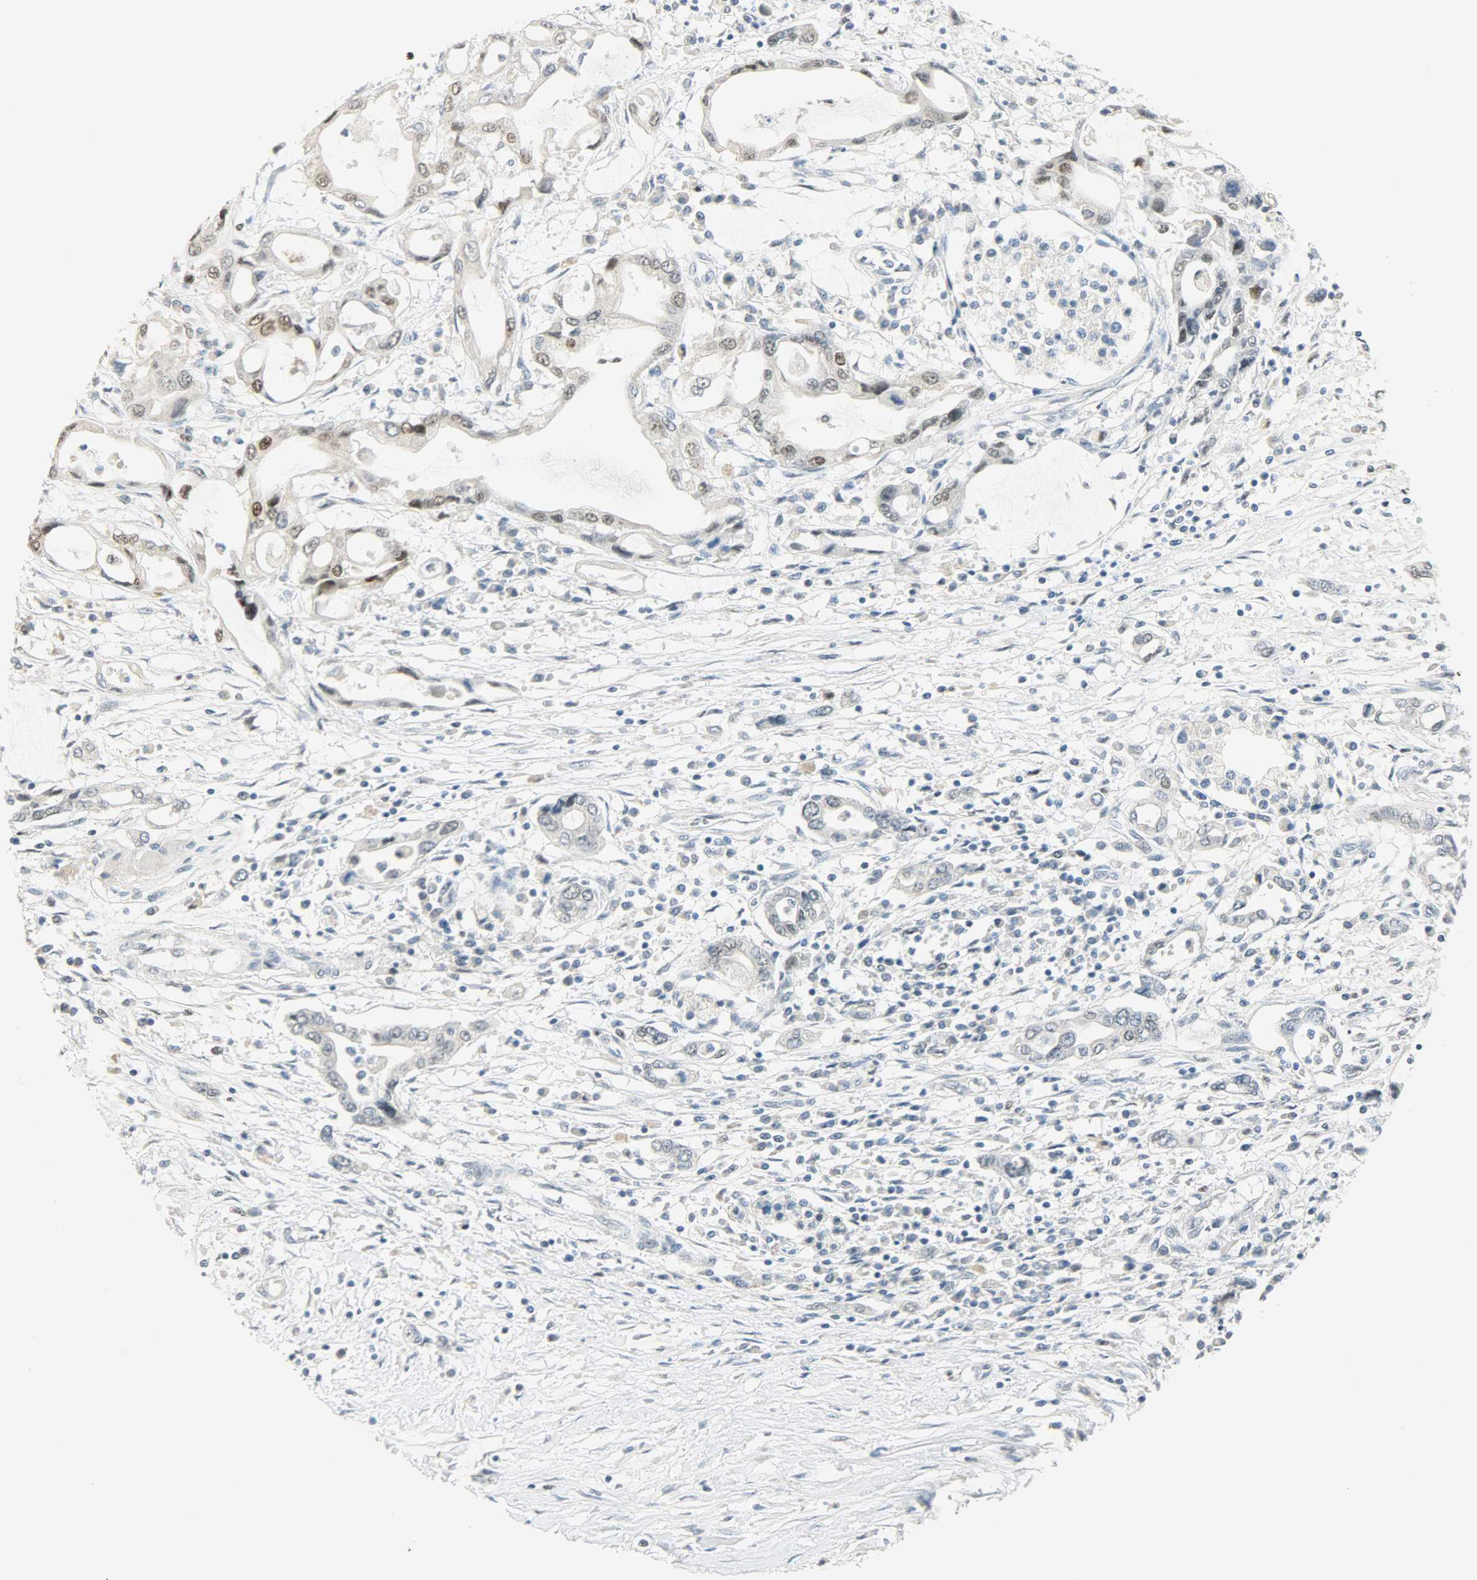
{"staining": {"intensity": "moderate", "quantity": "25%-75%", "location": "nuclear"}, "tissue": "pancreatic cancer", "cell_type": "Tumor cells", "image_type": "cancer", "snomed": [{"axis": "morphology", "description": "Adenocarcinoma, NOS"}, {"axis": "topography", "description": "Pancreas"}], "caption": "Pancreatic cancer (adenocarcinoma) tissue shows moderate nuclear positivity in about 25%-75% of tumor cells, visualized by immunohistochemistry. (Brightfield microscopy of DAB IHC at high magnification).", "gene": "PPARG", "patient": {"sex": "female", "age": 57}}